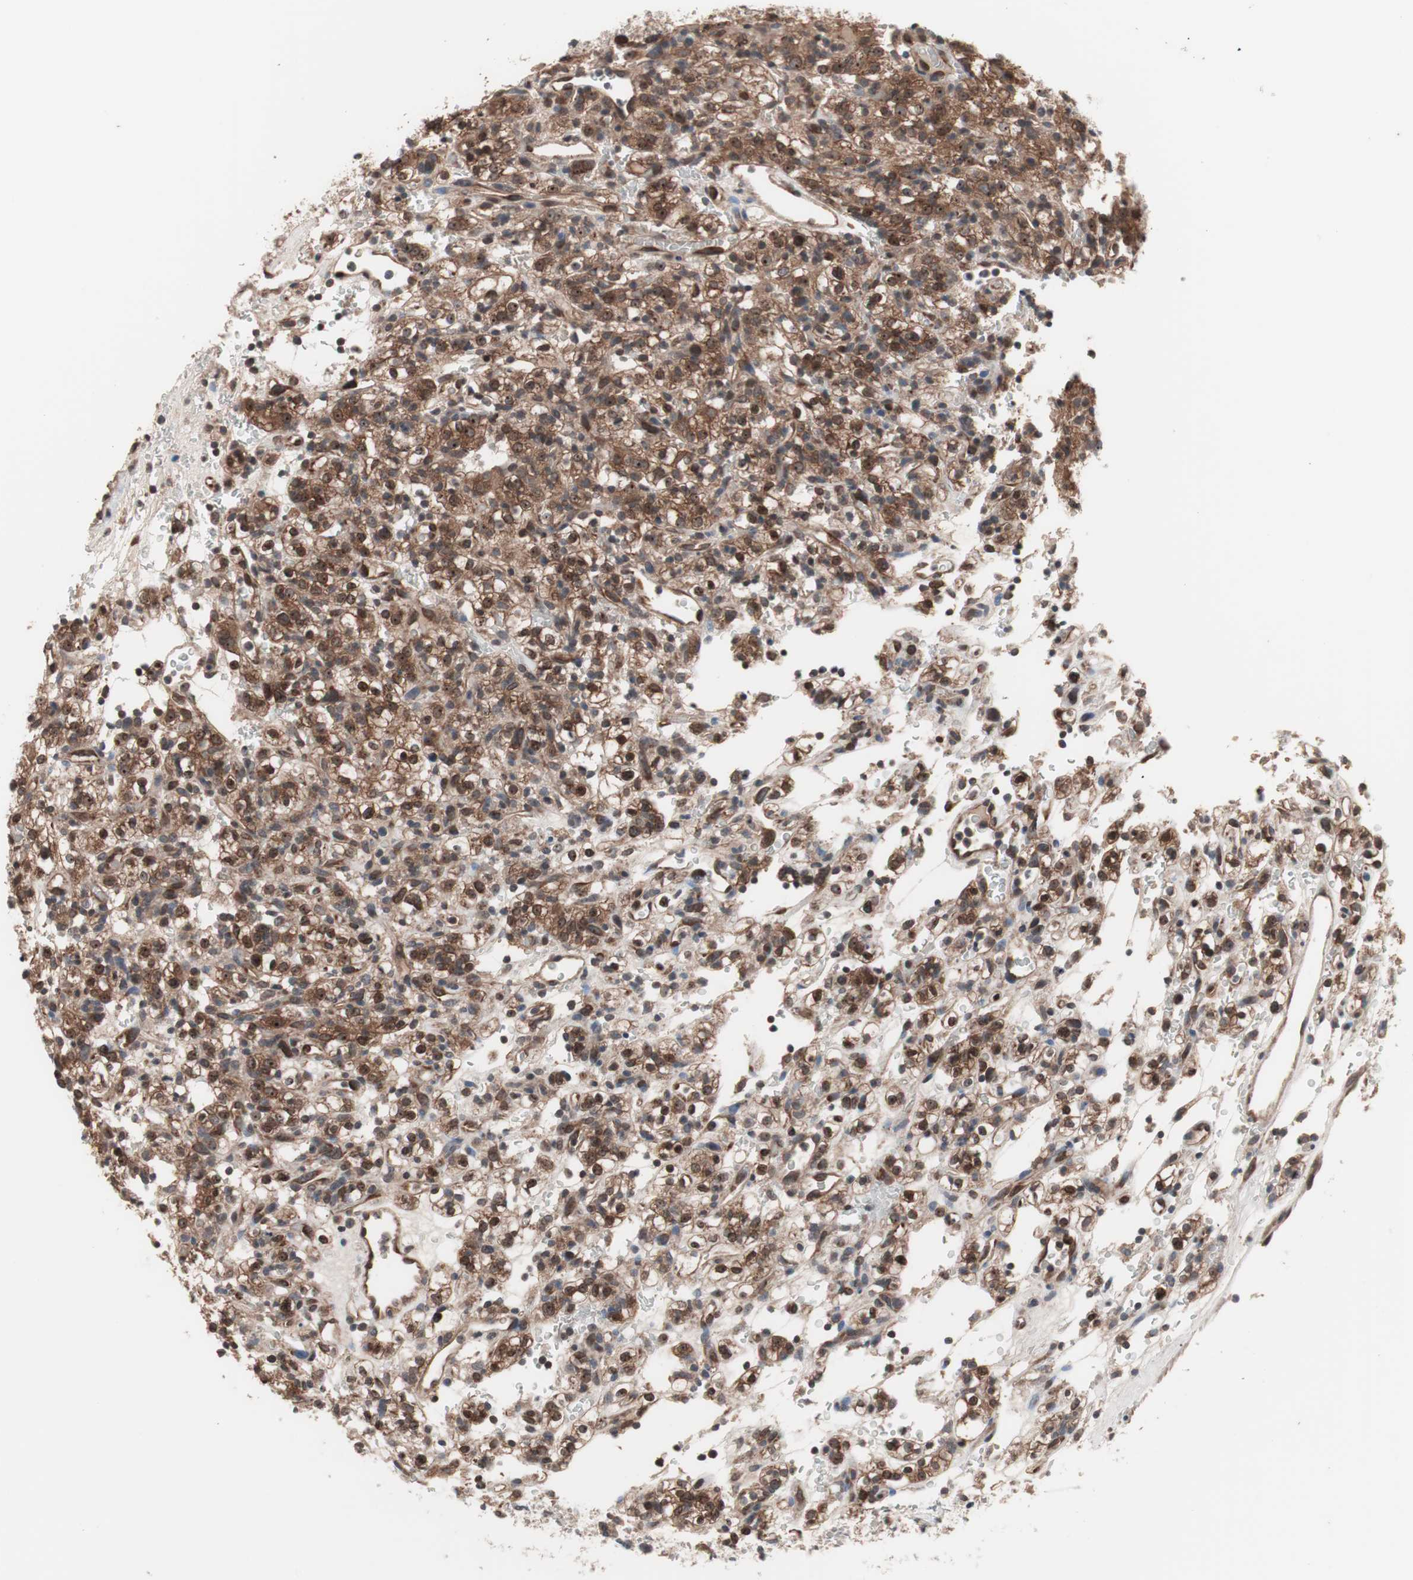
{"staining": {"intensity": "moderate", "quantity": "25%-75%", "location": "cytoplasmic/membranous,nuclear"}, "tissue": "renal cancer", "cell_type": "Tumor cells", "image_type": "cancer", "snomed": [{"axis": "morphology", "description": "Normal tissue, NOS"}, {"axis": "morphology", "description": "Adenocarcinoma, NOS"}, {"axis": "topography", "description": "Kidney"}], "caption": "Protein expression analysis of human renal cancer (adenocarcinoma) reveals moderate cytoplasmic/membranous and nuclear positivity in about 25%-75% of tumor cells.", "gene": "IRS1", "patient": {"sex": "female", "age": 72}}